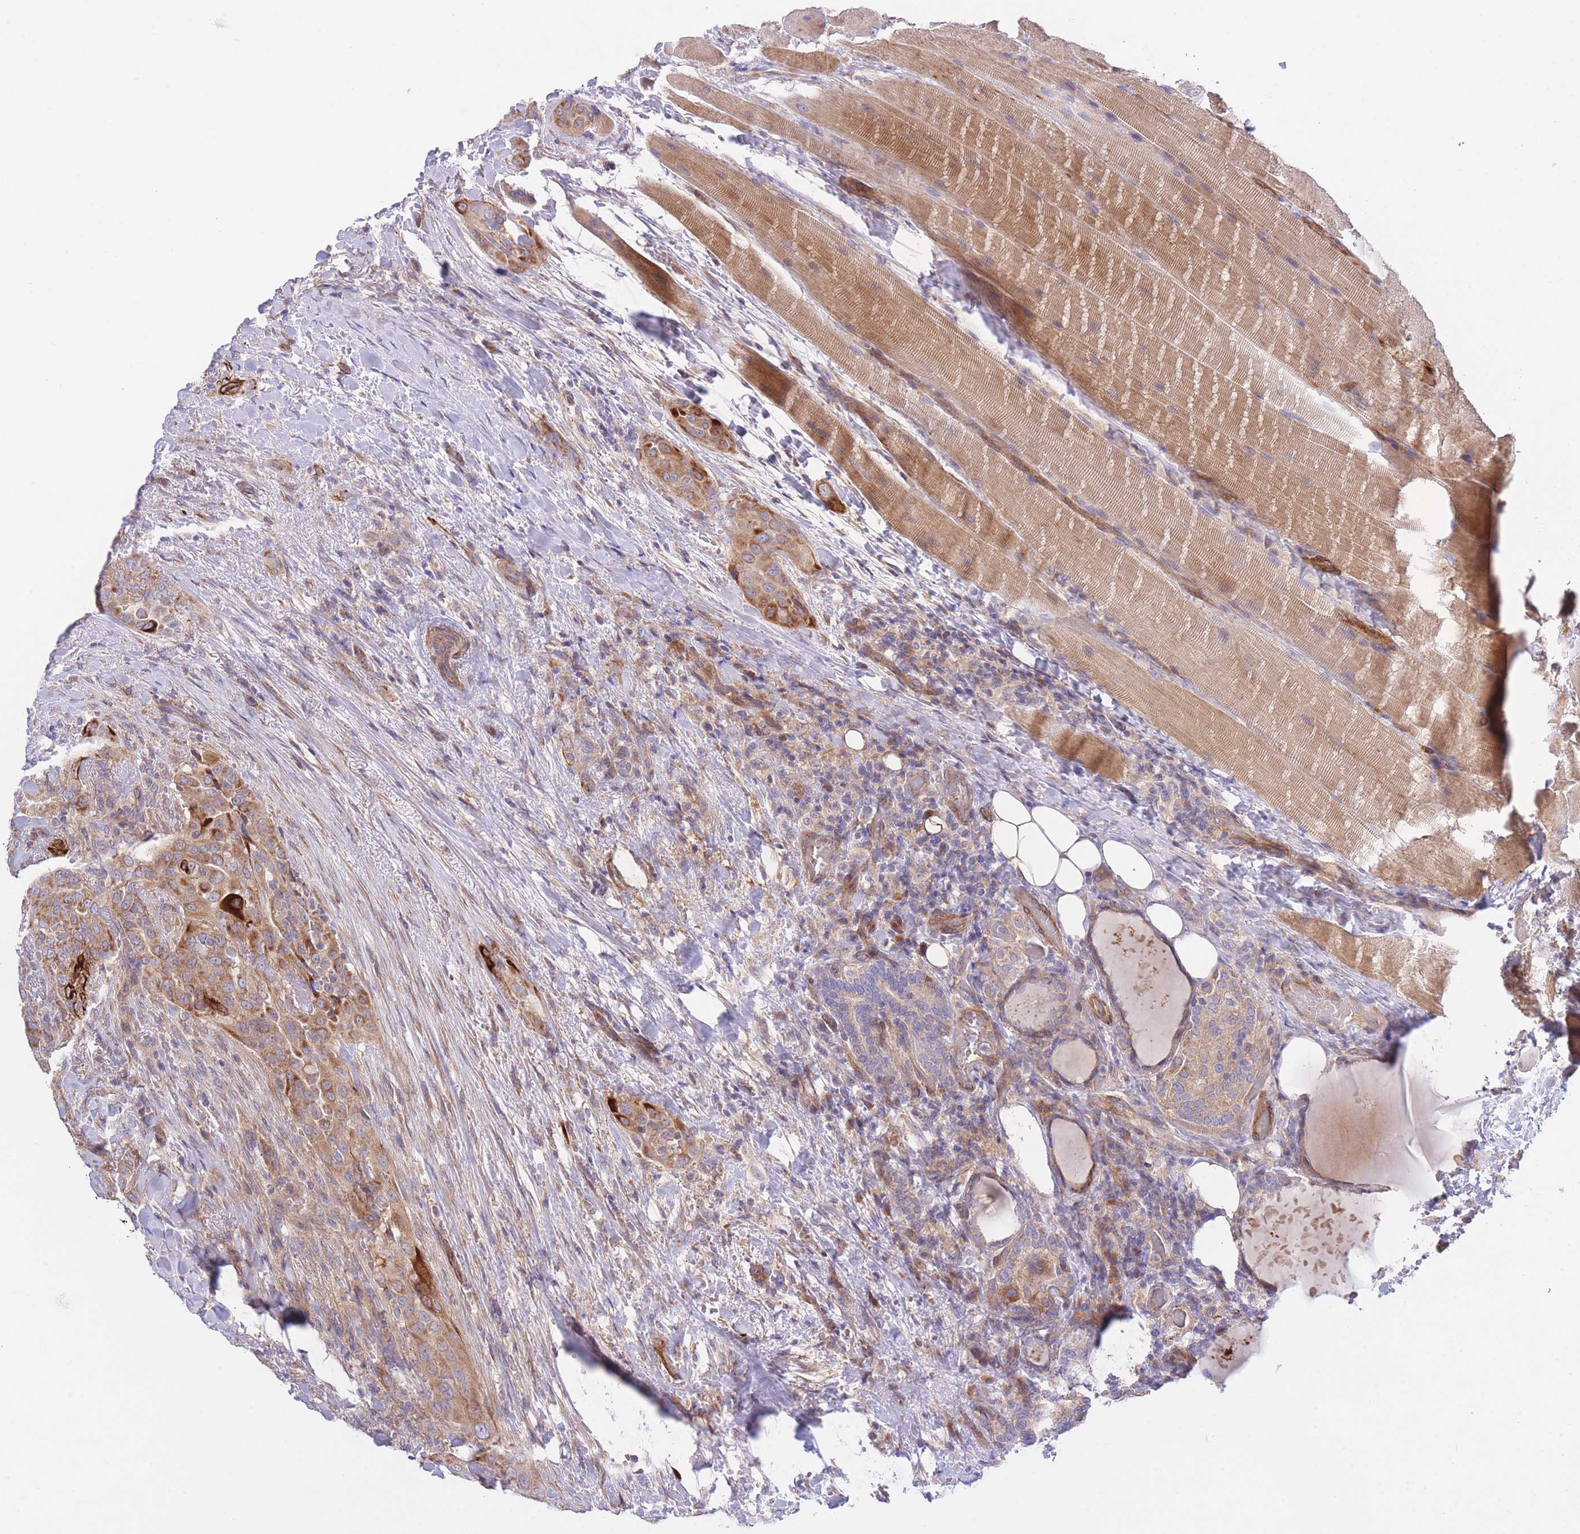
{"staining": {"intensity": "moderate", "quantity": ">75%", "location": "cytoplasmic/membranous"}, "tissue": "thyroid cancer", "cell_type": "Tumor cells", "image_type": "cancer", "snomed": [{"axis": "morphology", "description": "Papillary adenocarcinoma, NOS"}, {"axis": "topography", "description": "Thyroid gland"}], "caption": "The immunohistochemical stain labels moderate cytoplasmic/membranous positivity in tumor cells of thyroid cancer tissue.", "gene": "CHAC1", "patient": {"sex": "male", "age": 61}}